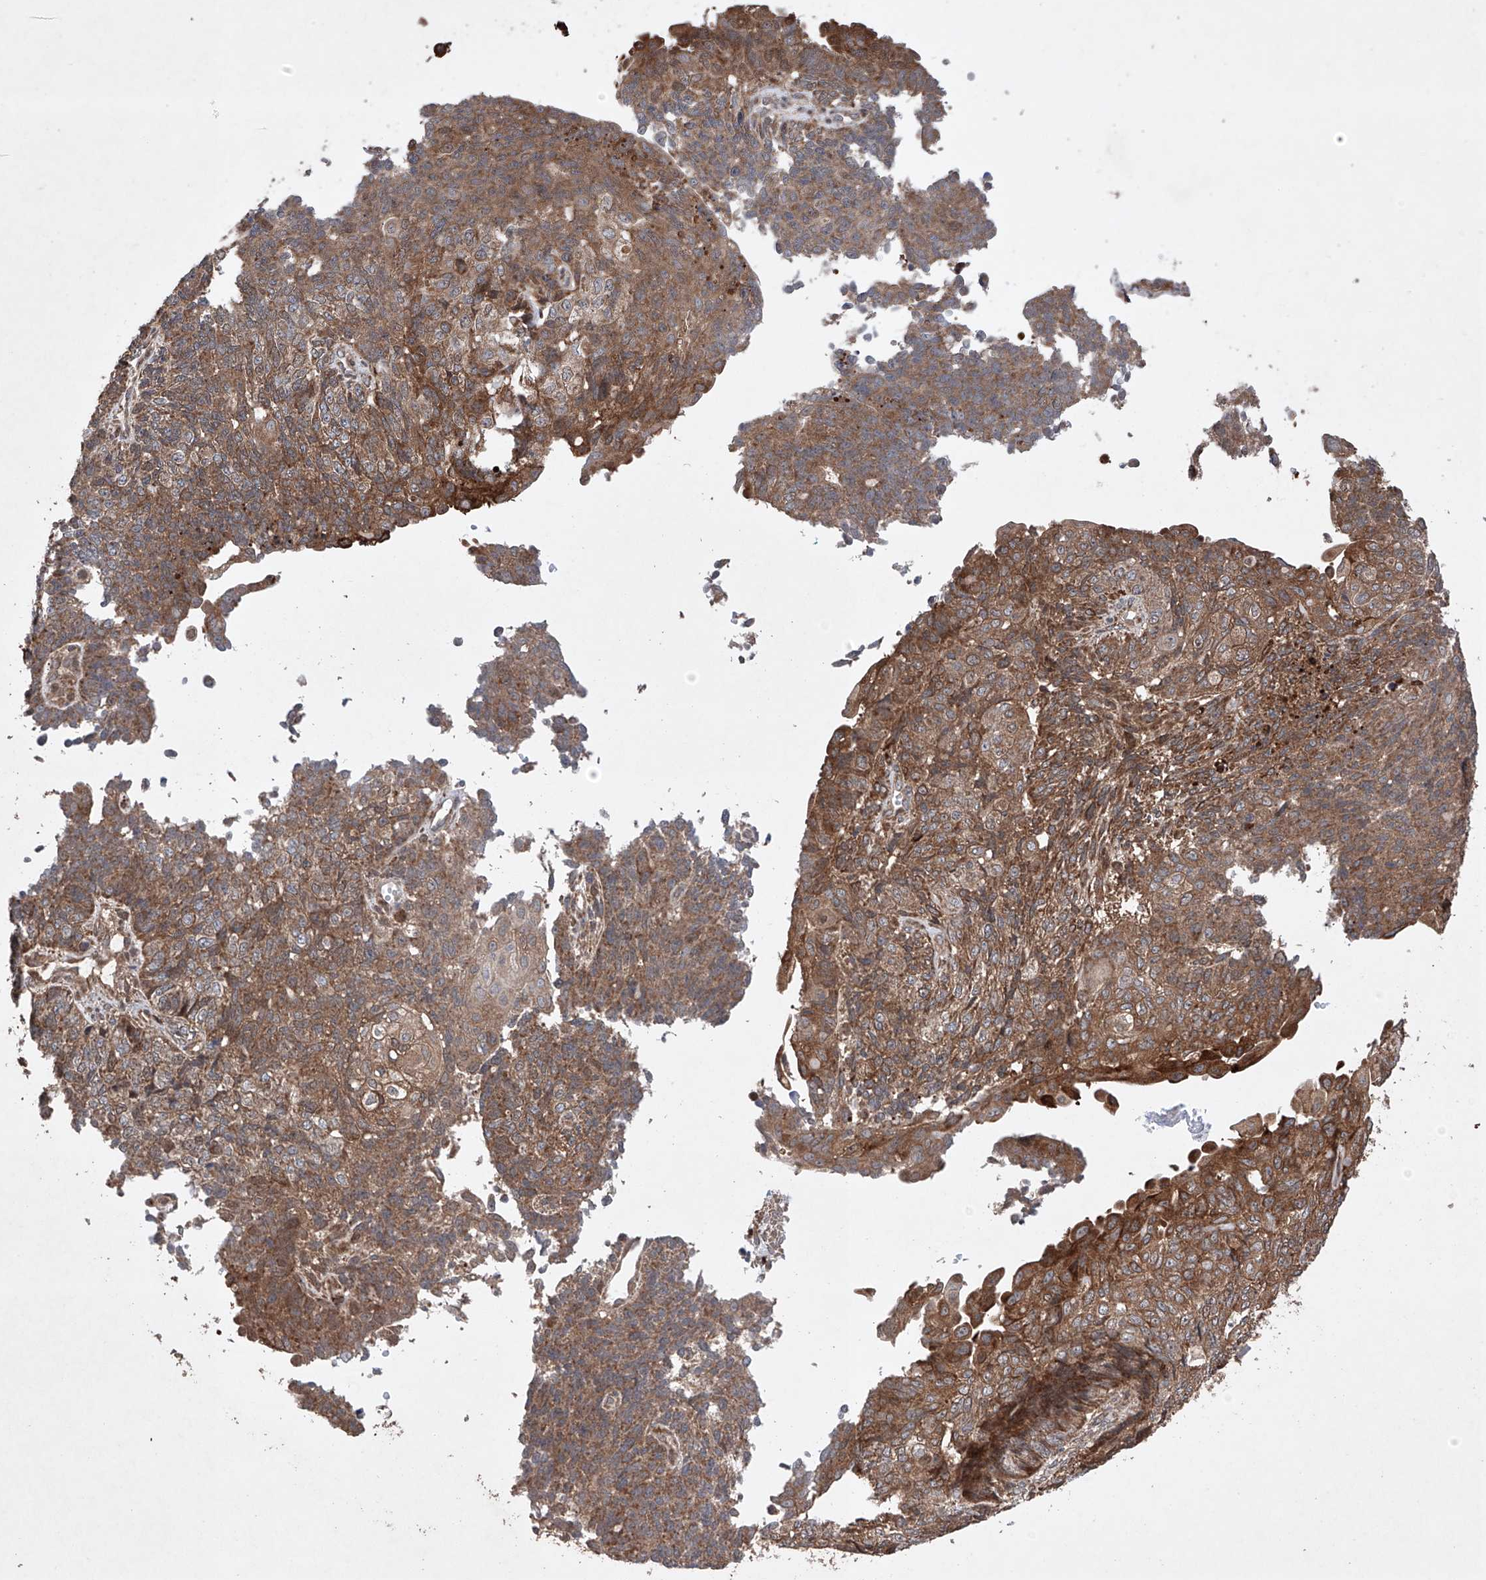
{"staining": {"intensity": "moderate", "quantity": ">75%", "location": "cytoplasmic/membranous"}, "tissue": "endometrial cancer", "cell_type": "Tumor cells", "image_type": "cancer", "snomed": [{"axis": "morphology", "description": "Adenocarcinoma, NOS"}, {"axis": "topography", "description": "Endometrium"}], "caption": "Human endometrial cancer stained for a protein (brown) reveals moderate cytoplasmic/membranous positive positivity in approximately >75% of tumor cells.", "gene": "TIMM23", "patient": {"sex": "female", "age": 32}}